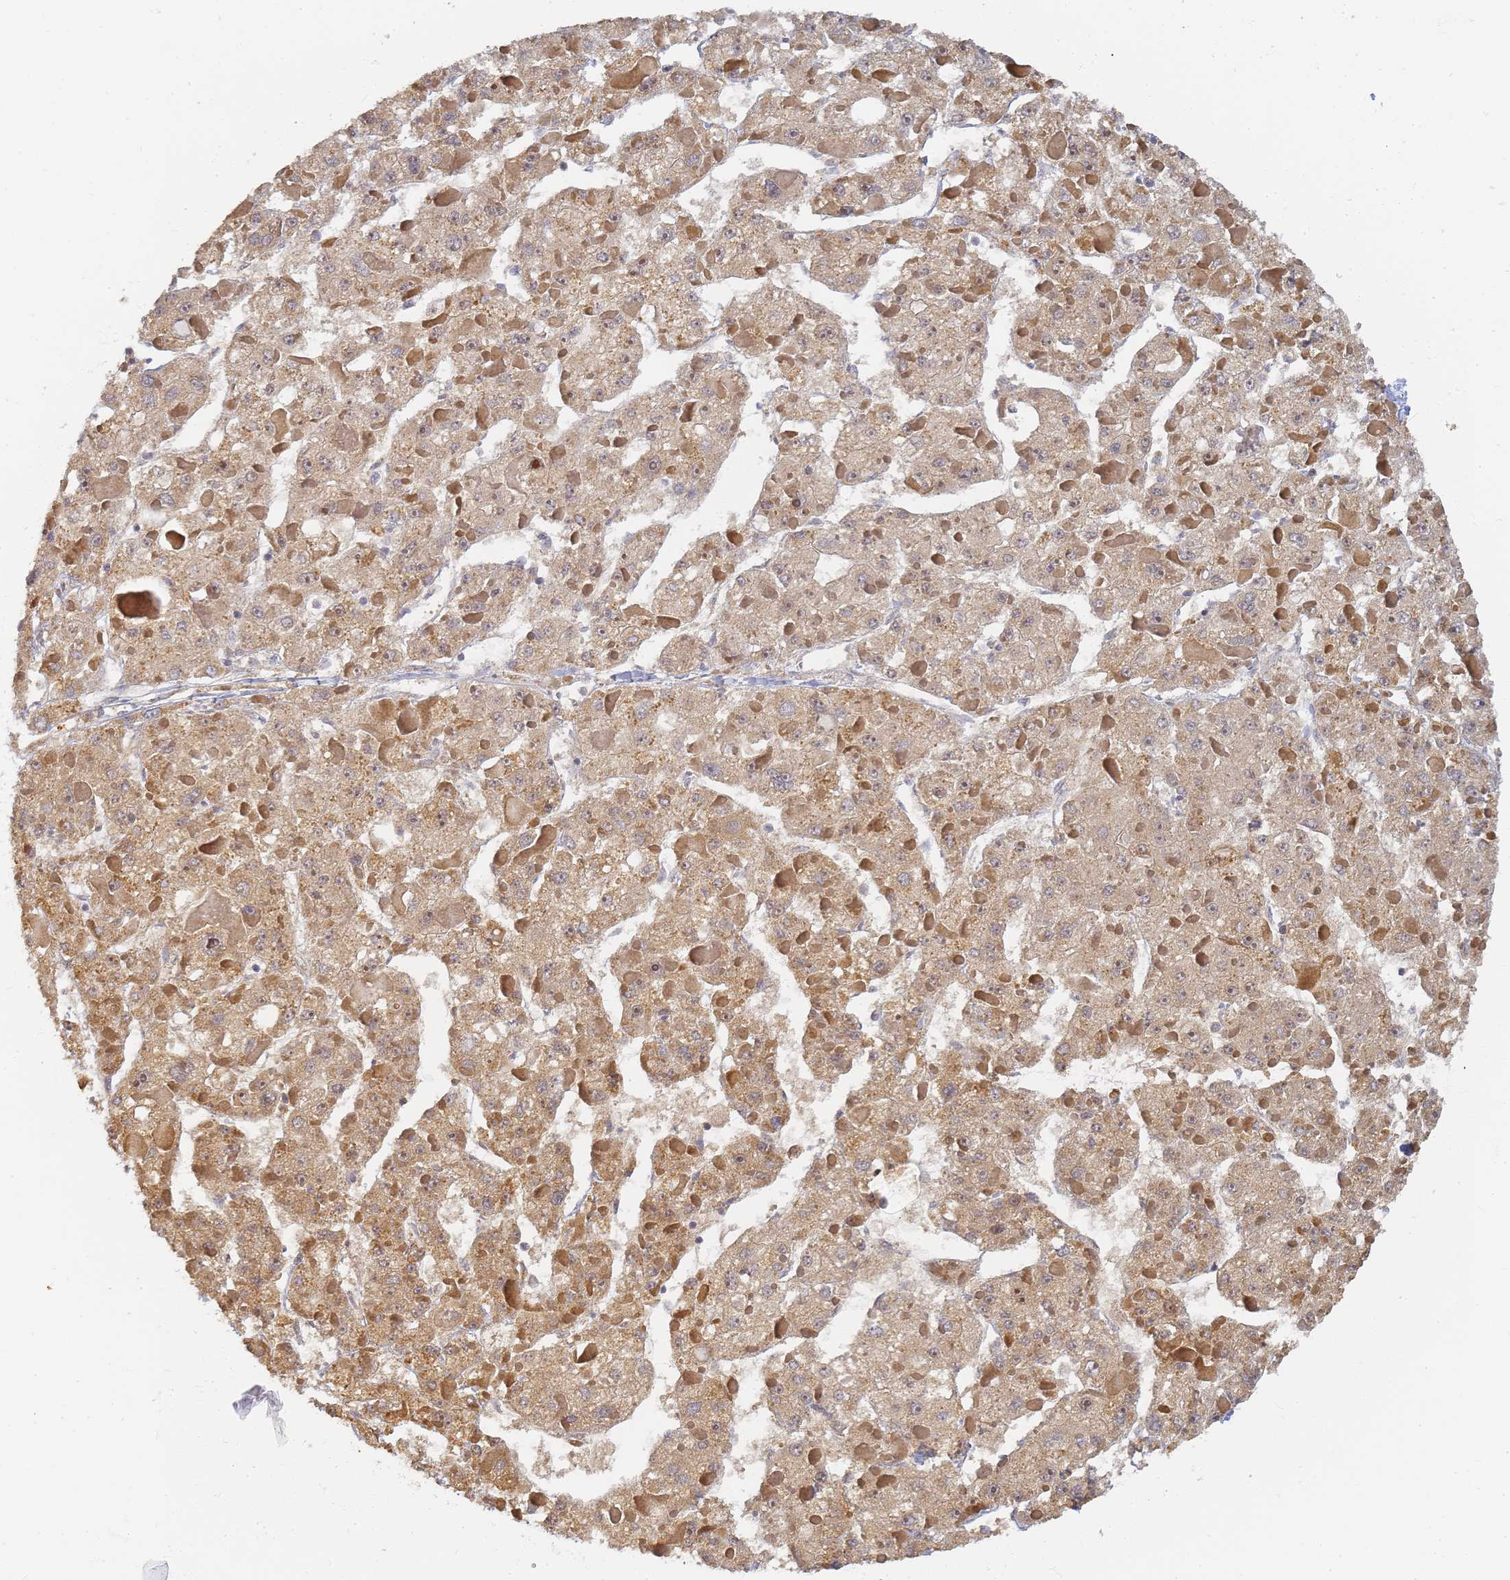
{"staining": {"intensity": "moderate", "quantity": ">75%", "location": "cytoplasmic/membranous"}, "tissue": "liver cancer", "cell_type": "Tumor cells", "image_type": "cancer", "snomed": [{"axis": "morphology", "description": "Carcinoma, Hepatocellular, NOS"}, {"axis": "topography", "description": "Liver"}], "caption": "Tumor cells display moderate cytoplasmic/membranous positivity in approximately >75% of cells in liver cancer.", "gene": "UTP23", "patient": {"sex": "female", "age": 73}}